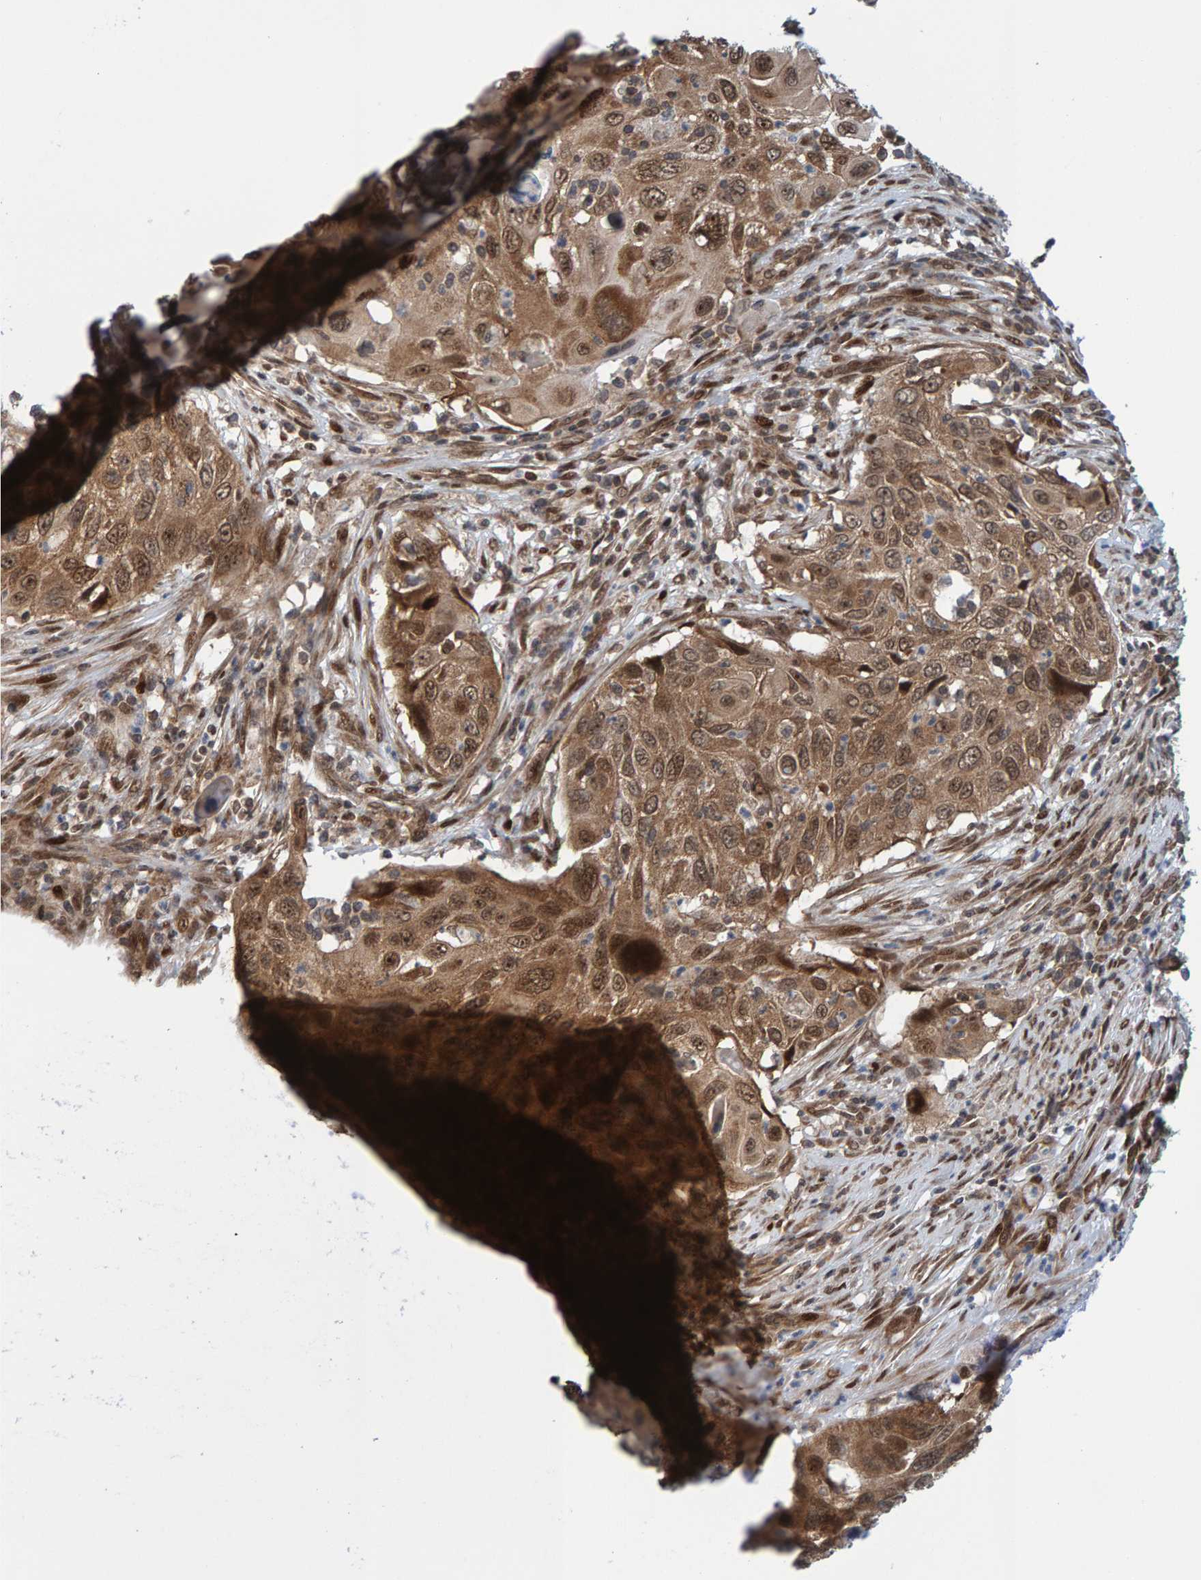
{"staining": {"intensity": "moderate", "quantity": ">75%", "location": "cytoplasmic/membranous,nuclear"}, "tissue": "cervical cancer", "cell_type": "Tumor cells", "image_type": "cancer", "snomed": [{"axis": "morphology", "description": "Squamous cell carcinoma, NOS"}, {"axis": "topography", "description": "Cervix"}], "caption": "A histopathology image of human cervical cancer stained for a protein displays moderate cytoplasmic/membranous and nuclear brown staining in tumor cells. The staining was performed using DAB, with brown indicating positive protein expression. Nuclei are stained blue with hematoxylin.", "gene": "ZNF366", "patient": {"sex": "female", "age": 70}}